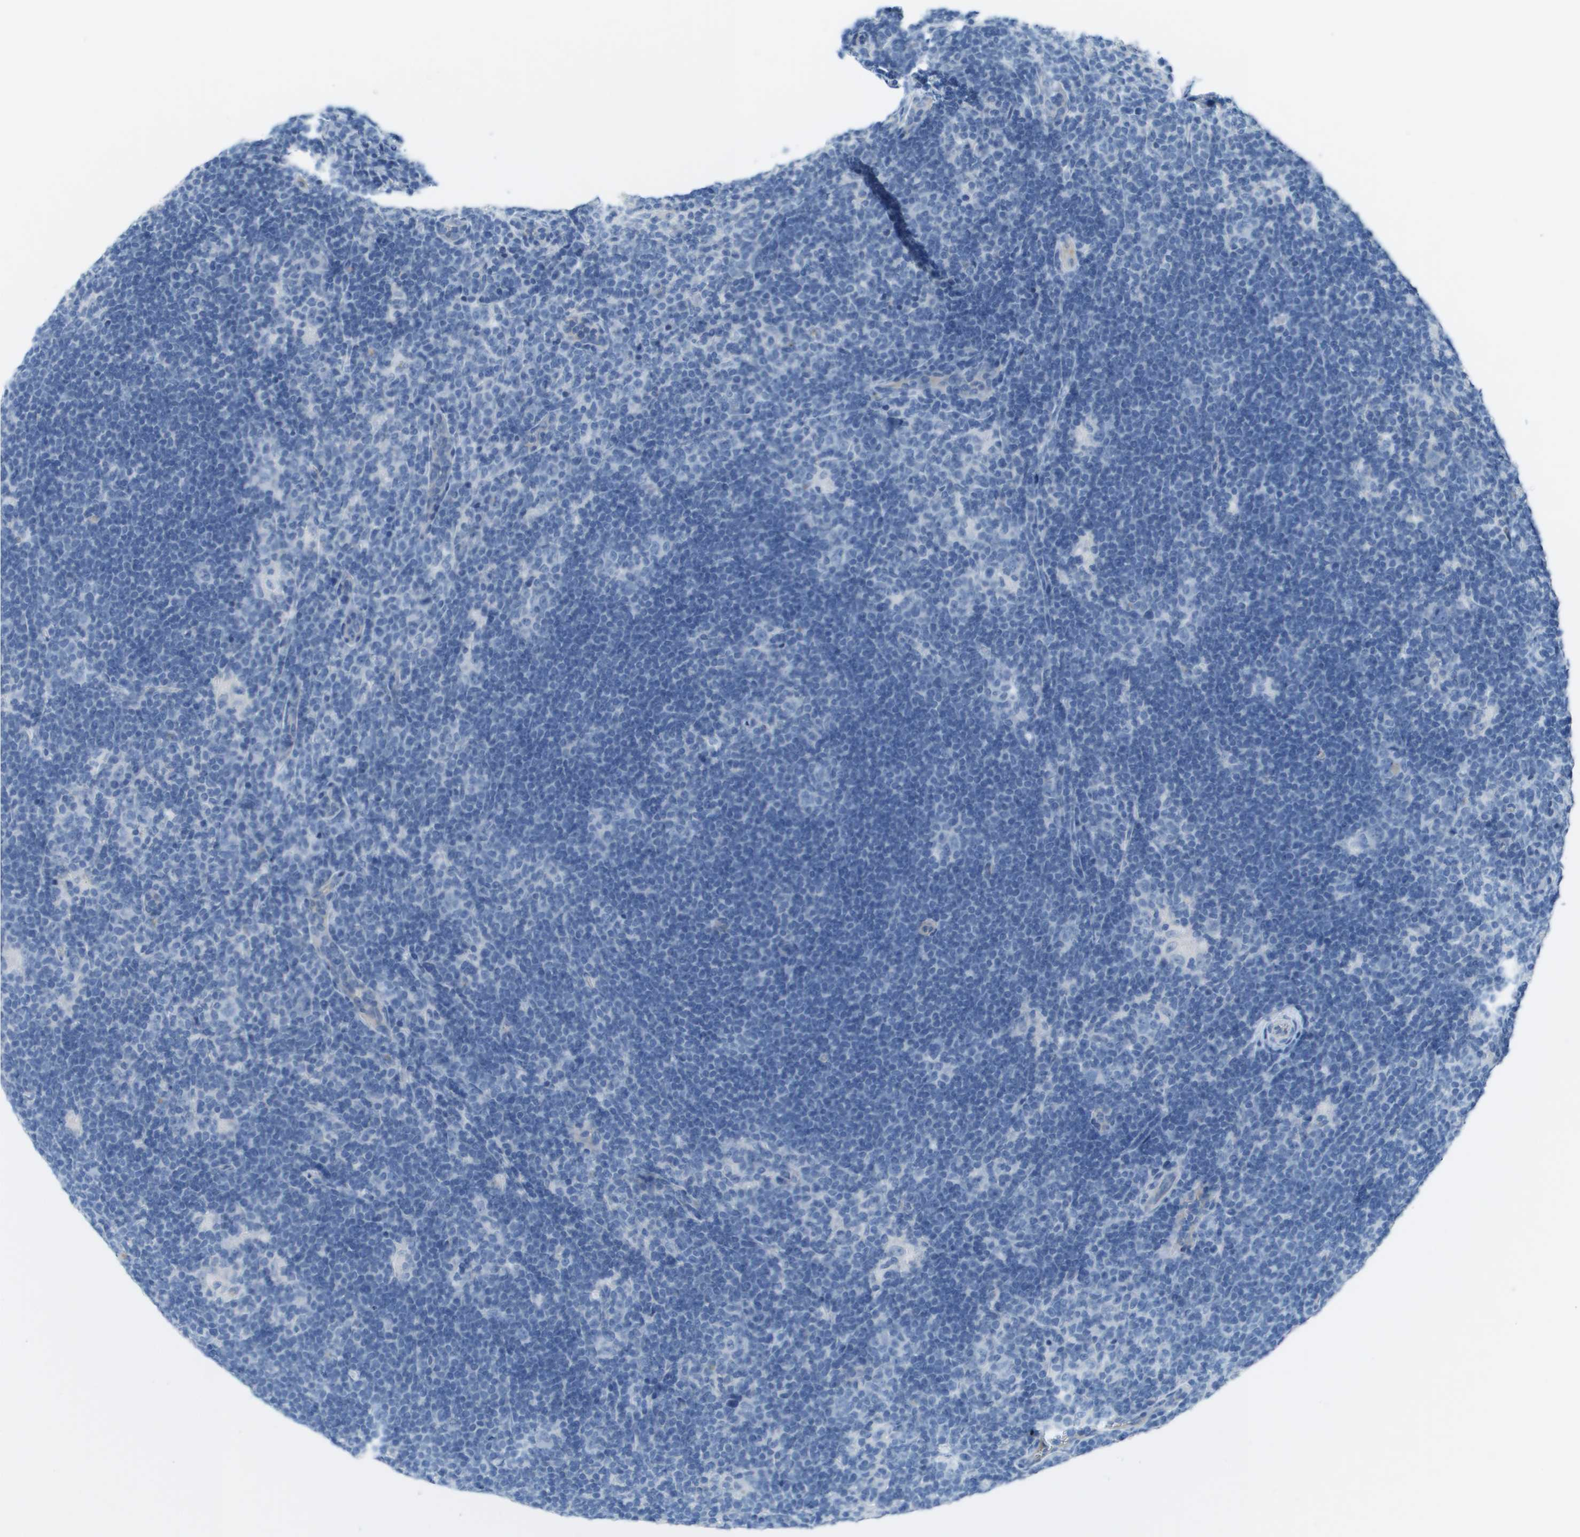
{"staining": {"intensity": "negative", "quantity": "none", "location": "none"}, "tissue": "lymphoma", "cell_type": "Tumor cells", "image_type": "cancer", "snomed": [{"axis": "morphology", "description": "Hodgkin's disease, NOS"}, {"axis": "topography", "description": "Lymph node"}], "caption": "Tumor cells are negative for protein expression in human lymphoma.", "gene": "CD46", "patient": {"sex": "female", "age": 57}}